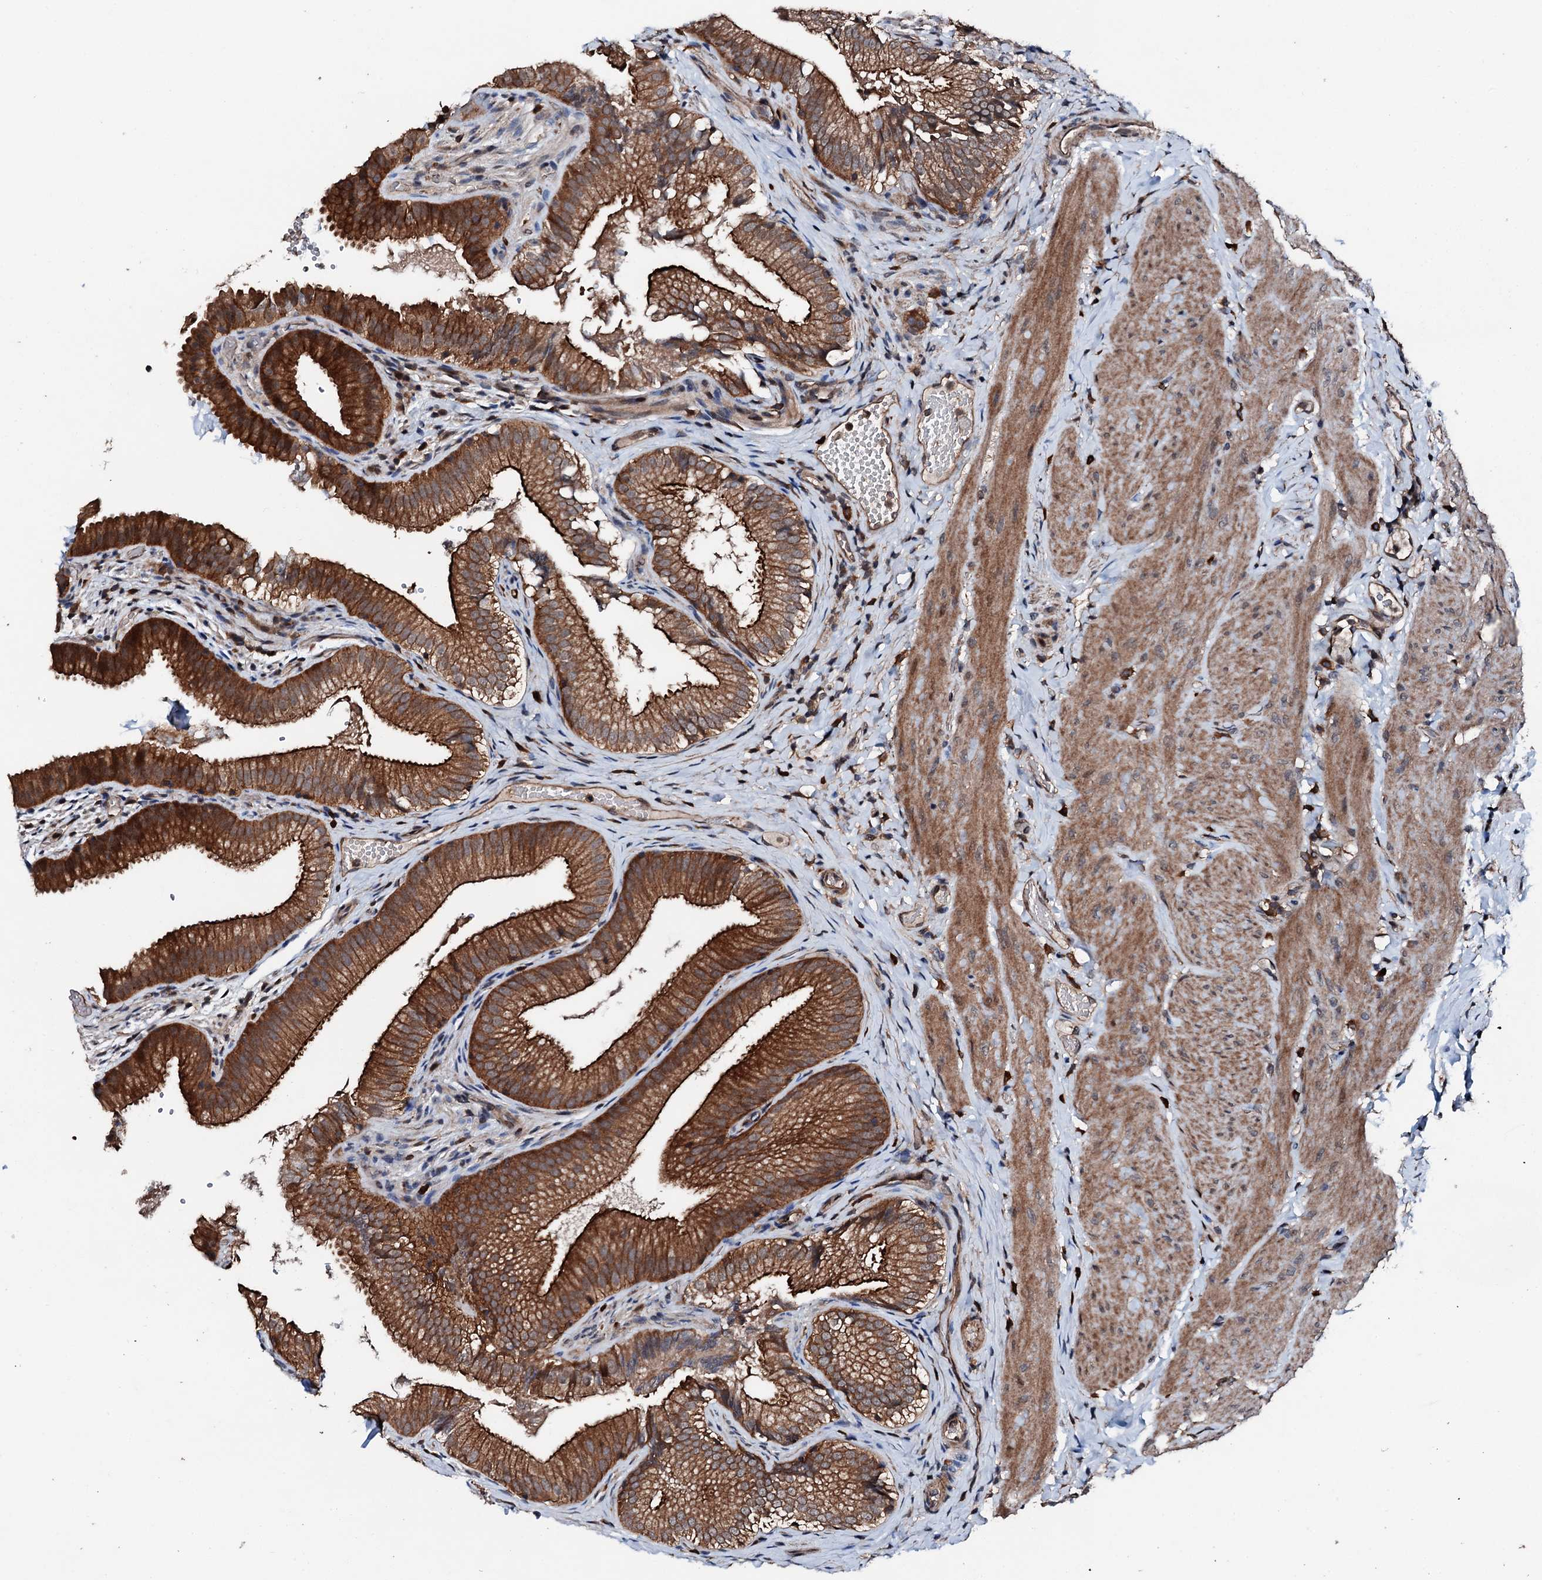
{"staining": {"intensity": "strong", "quantity": ">75%", "location": "cytoplasmic/membranous"}, "tissue": "gallbladder", "cell_type": "Glandular cells", "image_type": "normal", "snomed": [{"axis": "morphology", "description": "Normal tissue, NOS"}, {"axis": "topography", "description": "Gallbladder"}], "caption": "Protein expression analysis of normal human gallbladder reveals strong cytoplasmic/membranous staining in about >75% of glandular cells. Immunohistochemistry stains the protein of interest in brown and the nuclei are stained blue.", "gene": "FGD4", "patient": {"sex": "female", "age": 30}}